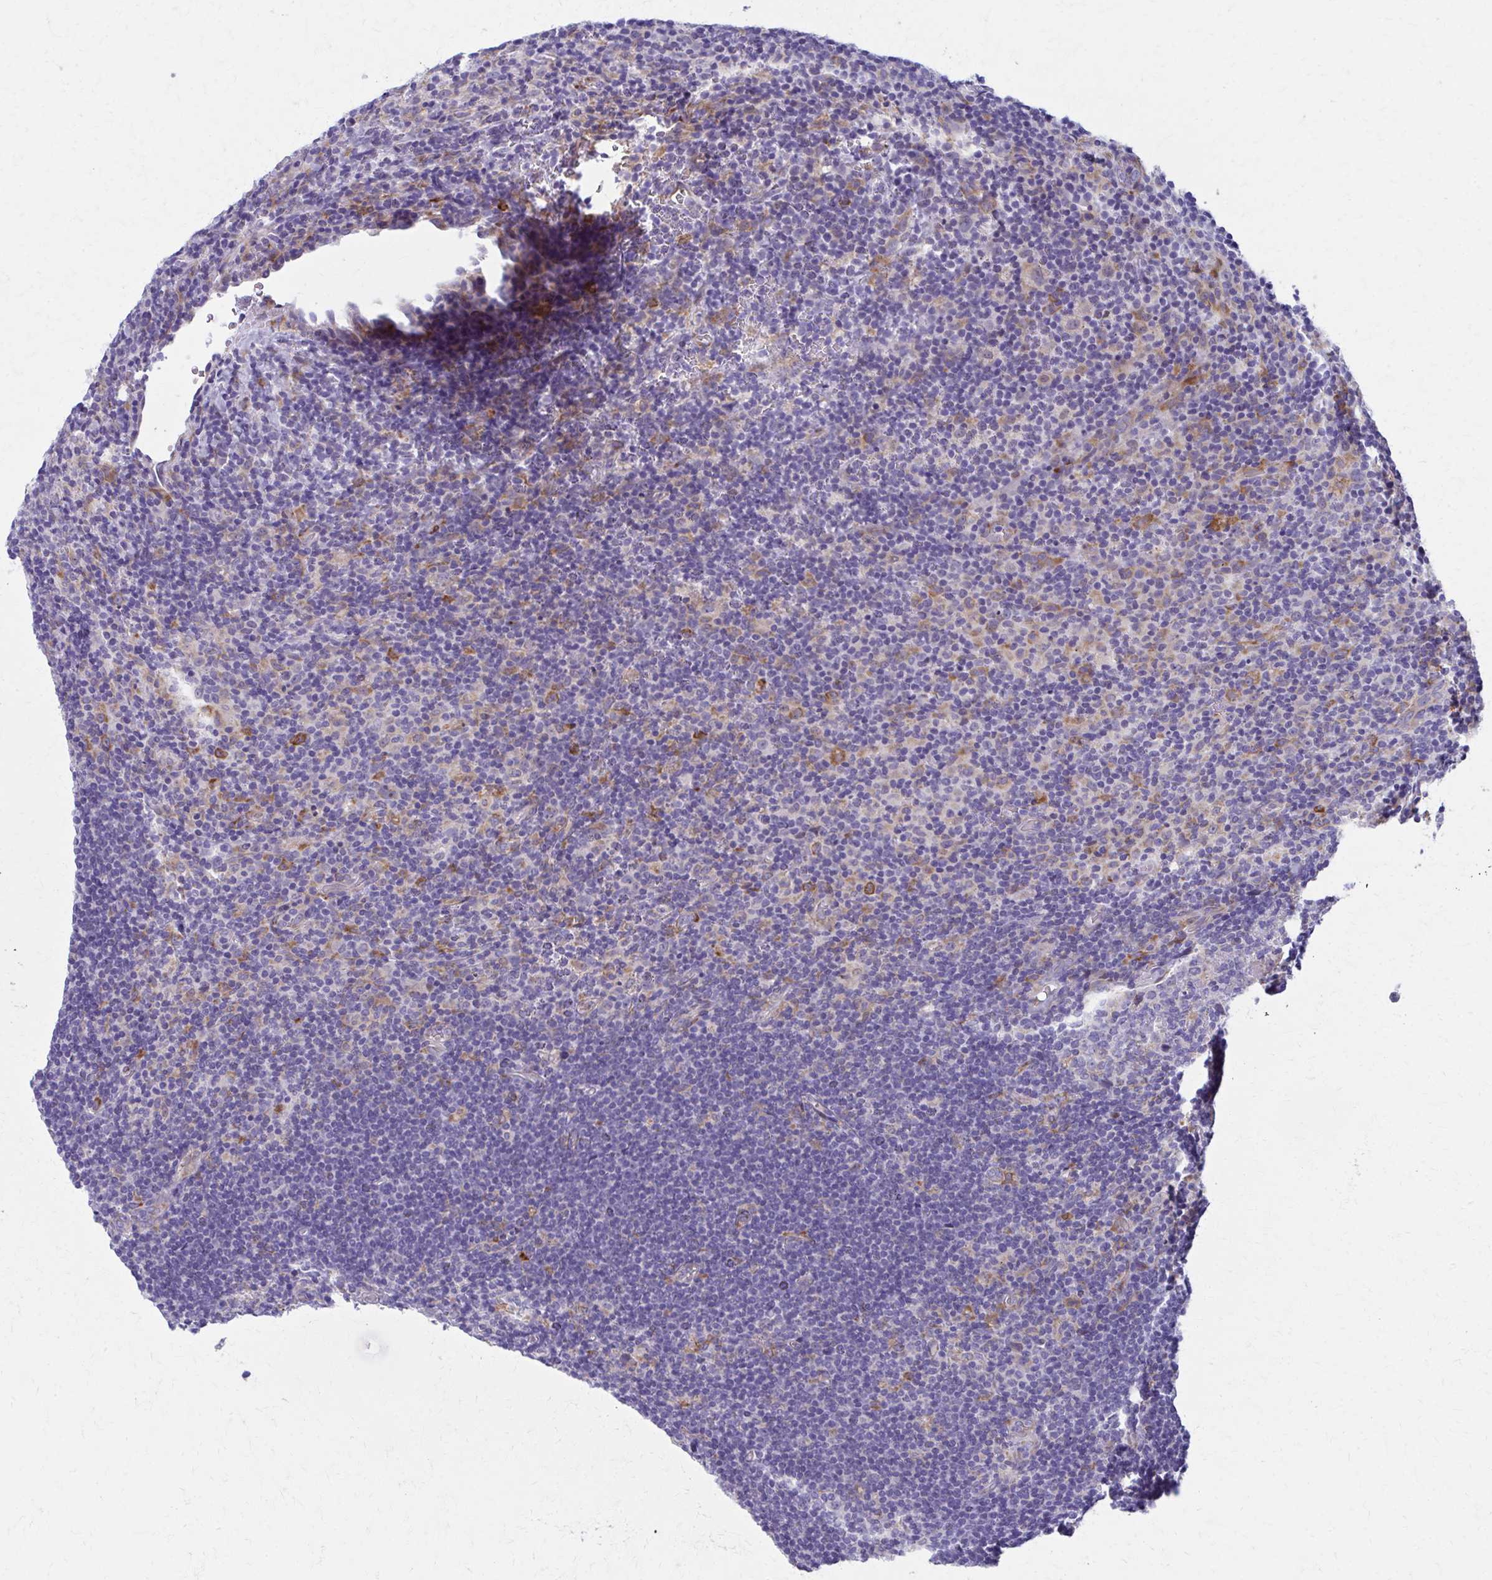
{"staining": {"intensity": "weak", "quantity": "<25%", "location": "cytoplasmic/membranous"}, "tissue": "lymphoma", "cell_type": "Tumor cells", "image_type": "cancer", "snomed": [{"axis": "morphology", "description": "Hodgkin's disease, NOS"}, {"axis": "topography", "description": "Lymph node"}], "caption": "This is an immunohistochemistry histopathology image of human Hodgkin's disease. There is no expression in tumor cells.", "gene": "SPATS2L", "patient": {"sex": "female", "age": 57}}